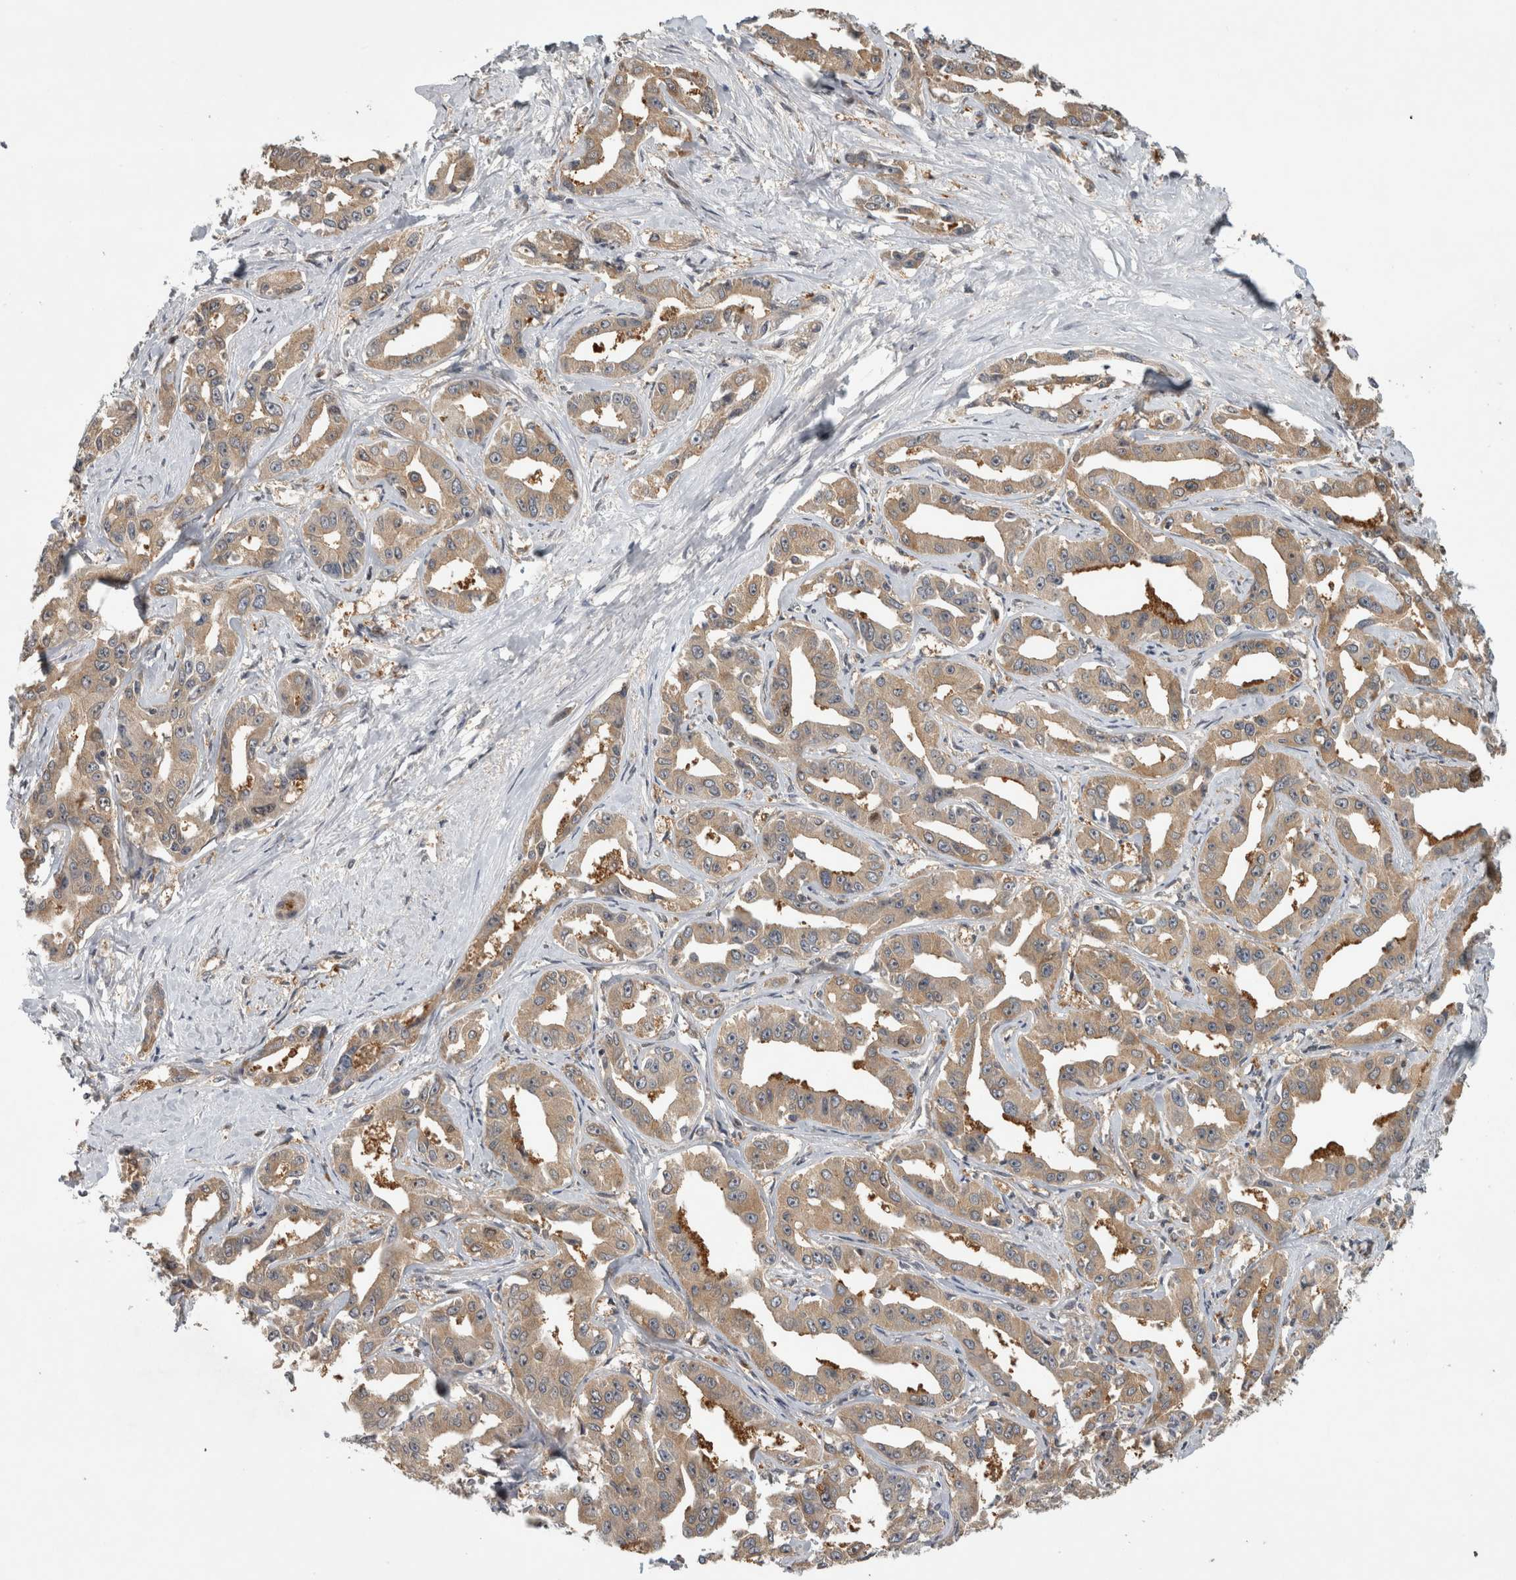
{"staining": {"intensity": "weak", "quantity": ">75%", "location": "cytoplasmic/membranous"}, "tissue": "liver cancer", "cell_type": "Tumor cells", "image_type": "cancer", "snomed": [{"axis": "morphology", "description": "Cholangiocarcinoma"}, {"axis": "topography", "description": "Liver"}], "caption": "Immunohistochemistry (IHC) of liver cholangiocarcinoma reveals low levels of weak cytoplasmic/membranous expression in approximately >75% of tumor cells.", "gene": "TRMT61B", "patient": {"sex": "male", "age": 59}}